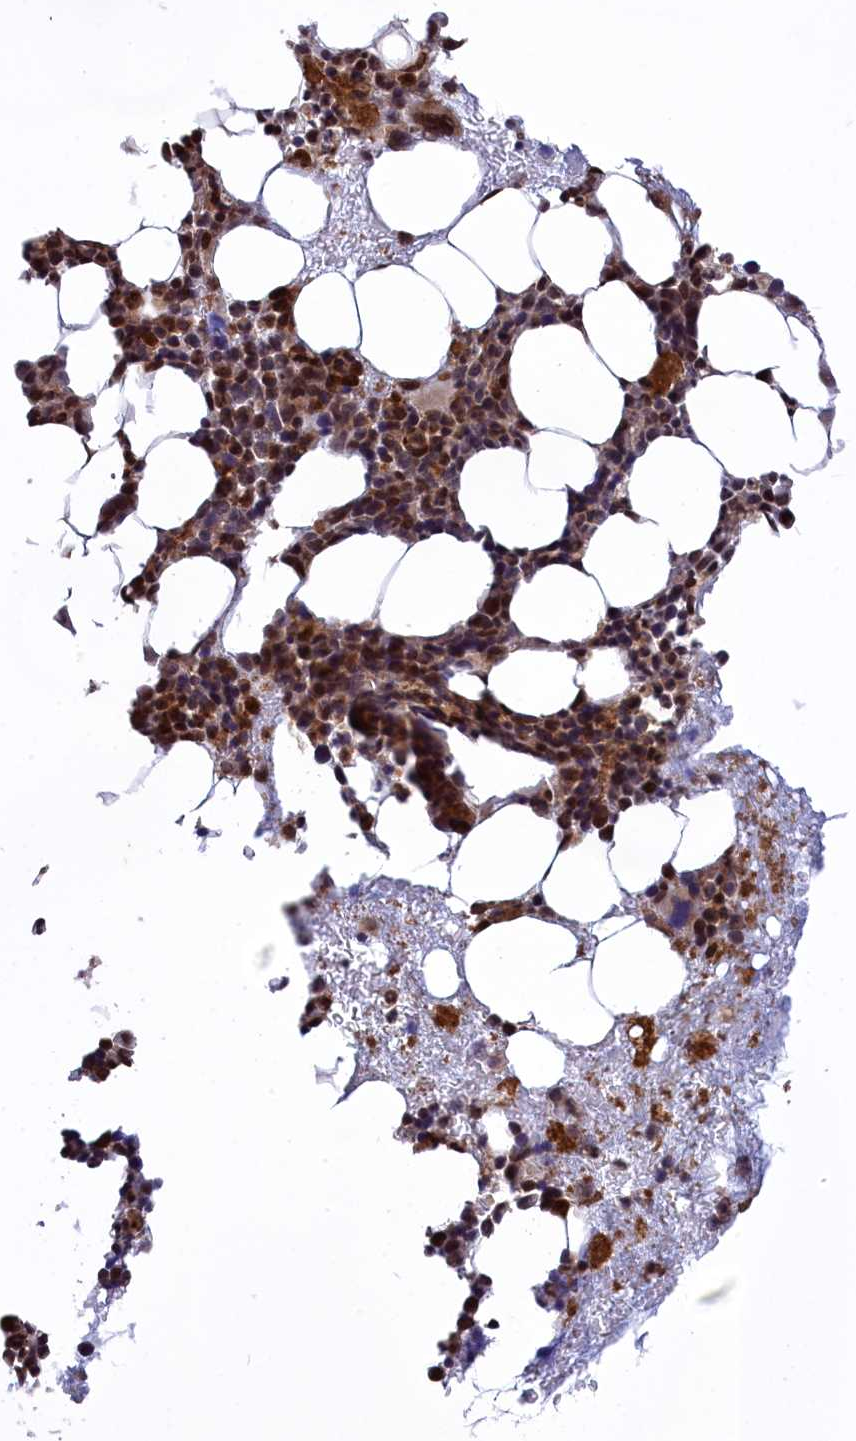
{"staining": {"intensity": "moderate", "quantity": "25%-75%", "location": "cytoplasmic/membranous,nuclear"}, "tissue": "bone marrow", "cell_type": "Hematopoietic cells", "image_type": "normal", "snomed": [{"axis": "morphology", "description": "Normal tissue, NOS"}, {"axis": "topography", "description": "Bone marrow"}], "caption": "Protein staining by immunohistochemistry (IHC) exhibits moderate cytoplasmic/membranous,nuclear staining in about 25%-75% of hematopoietic cells in benign bone marrow.", "gene": "DDX60L", "patient": {"sex": "female", "age": 37}}